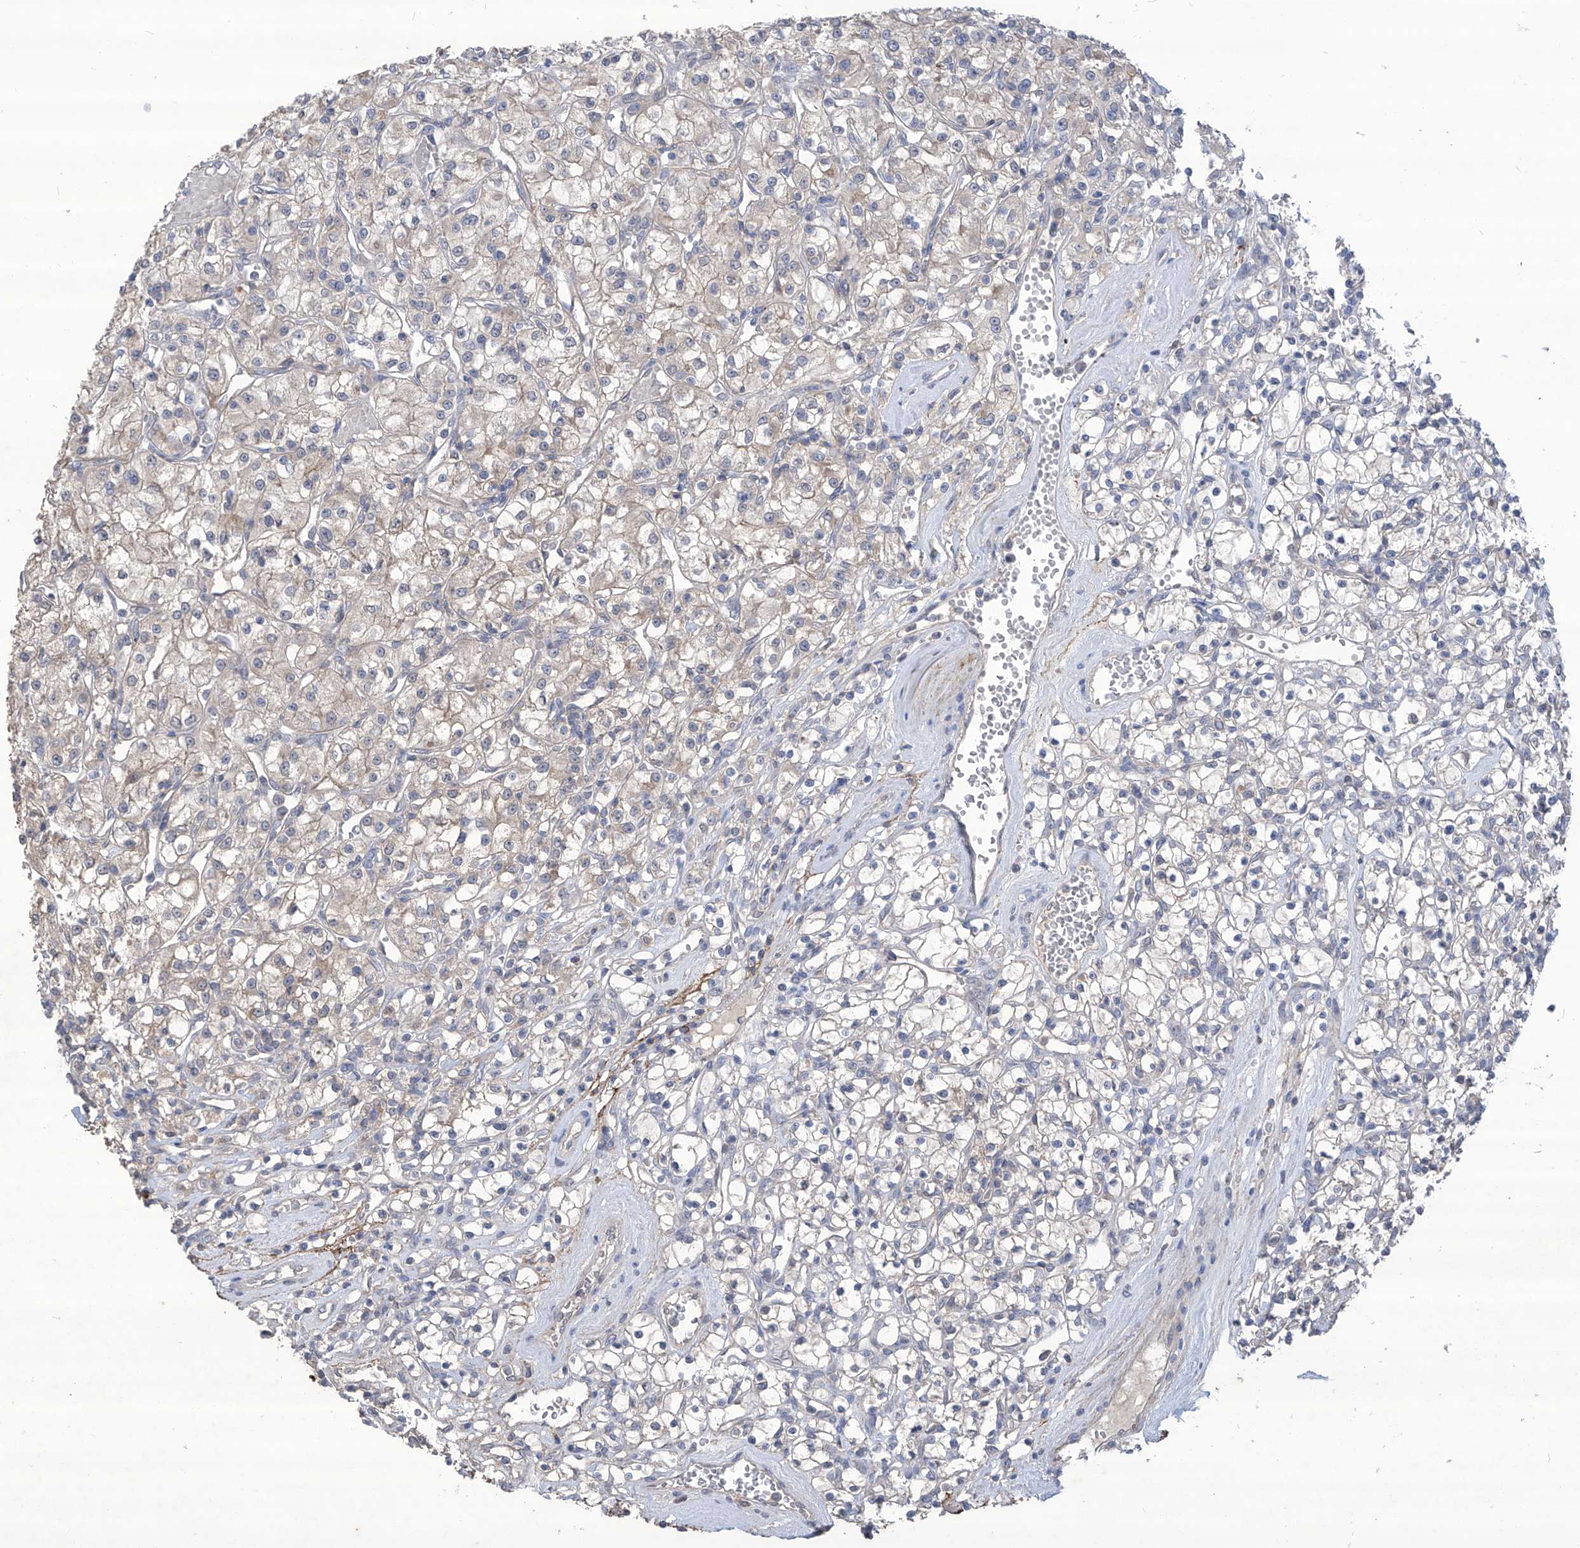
{"staining": {"intensity": "negative", "quantity": "none", "location": "none"}, "tissue": "renal cancer", "cell_type": "Tumor cells", "image_type": "cancer", "snomed": [{"axis": "morphology", "description": "Adenocarcinoma, NOS"}, {"axis": "topography", "description": "Kidney"}], "caption": "Immunohistochemical staining of human renal cancer (adenocarcinoma) displays no significant positivity in tumor cells.", "gene": "TXNIP", "patient": {"sex": "female", "age": 59}}